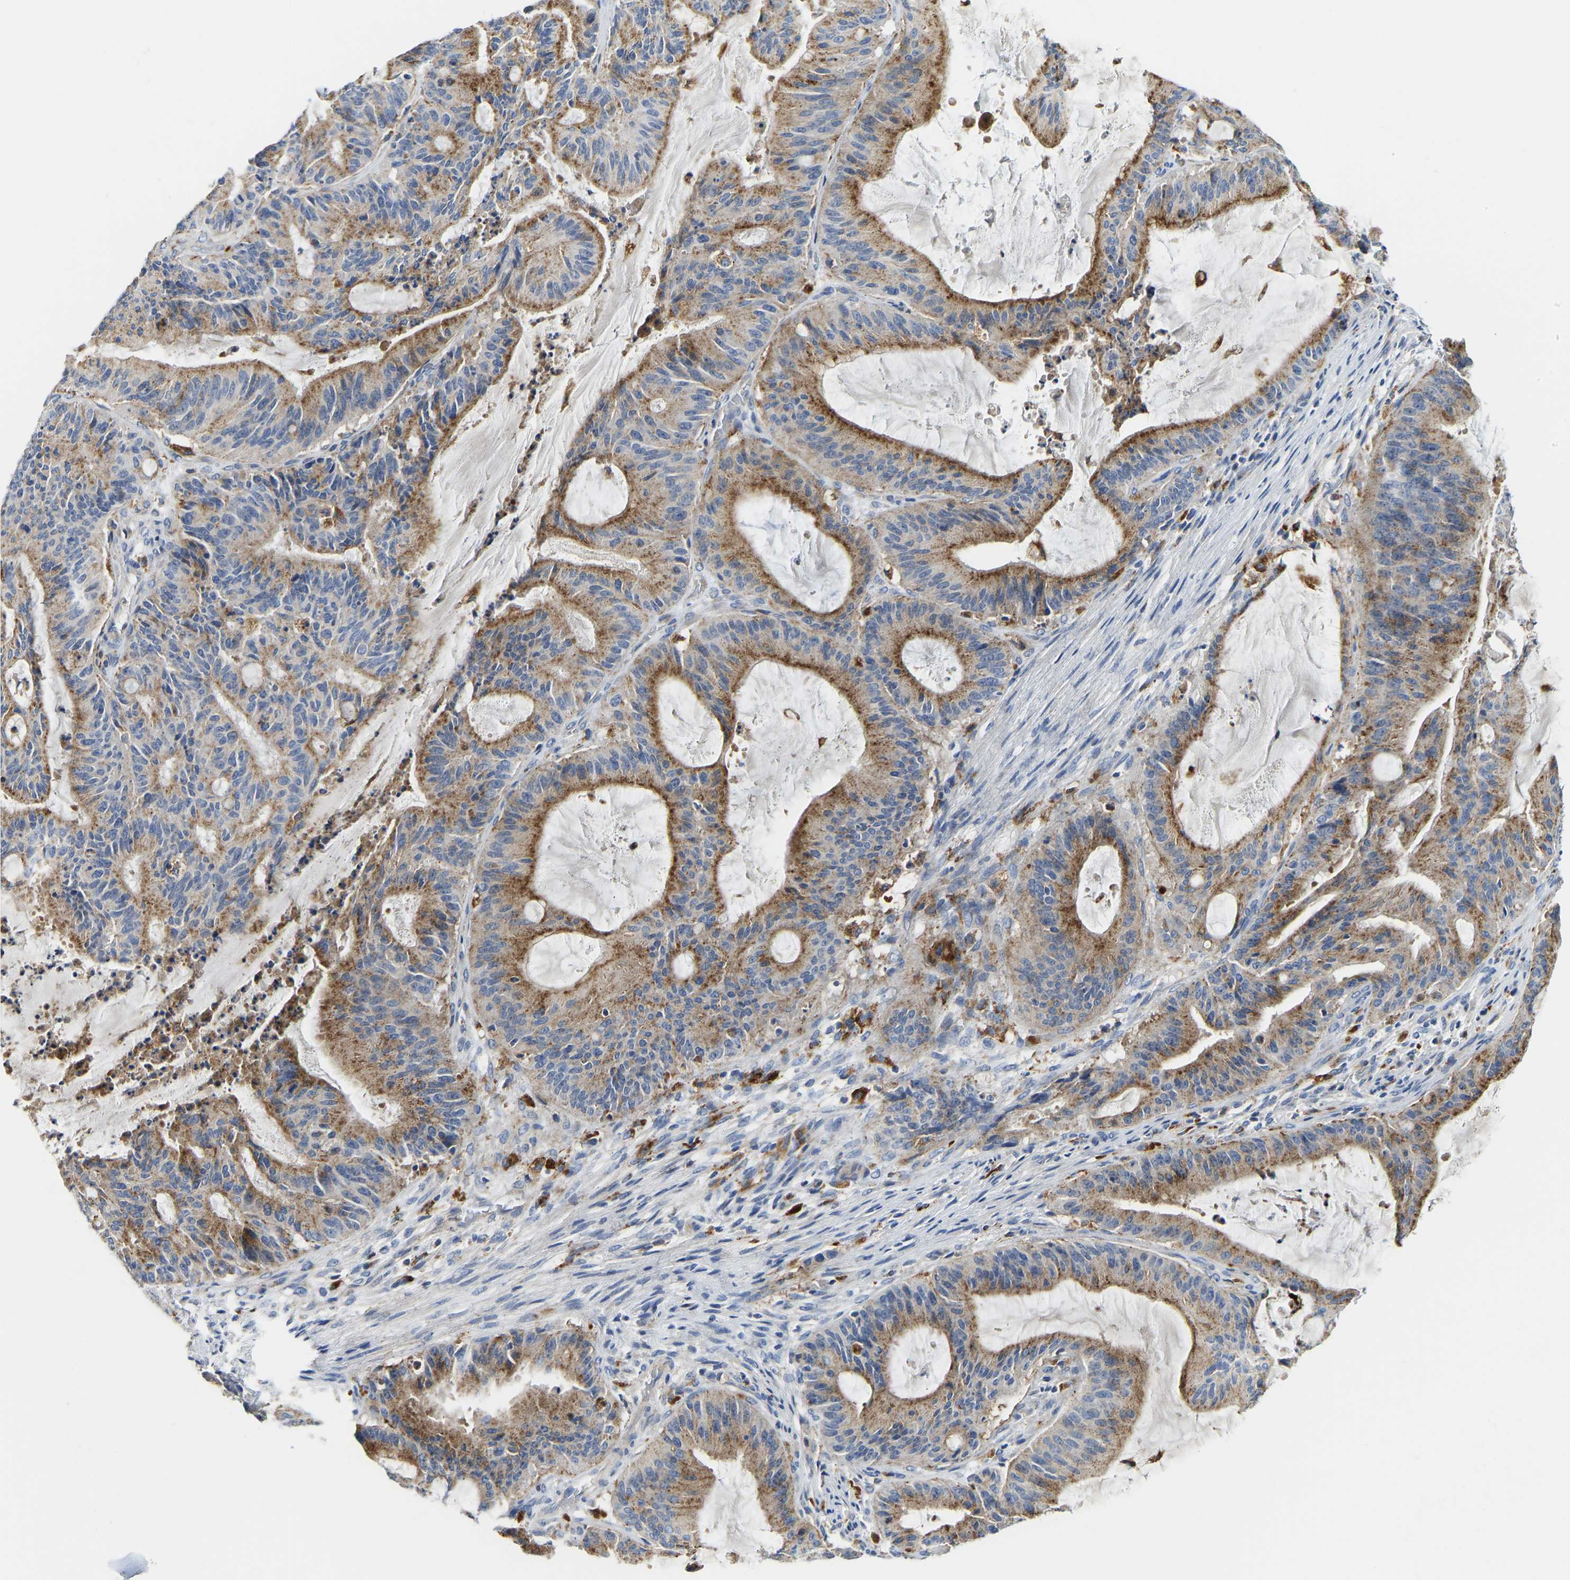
{"staining": {"intensity": "moderate", "quantity": ">75%", "location": "cytoplasmic/membranous"}, "tissue": "liver cancer", "cell_type": "Tumor cells", "image_type": "cancer", "snomed": [{"axis": "morphology", "description": "Normal tissue, NOS"}, {"axis": "morphology", "description": "Cholangiocarcinoma"}, {"axis": "topography", "description": "Liver"}, {"axis": "topography", "description": "Peripheral nerve tissue"}], "caption": "Liver cancer (cholangiocarcinoma) stained with a protein marker reveals moderate staining in tumor cells.", "gene": "ATP6V1E1", "patient": {"sex": "female", "age": 73}}